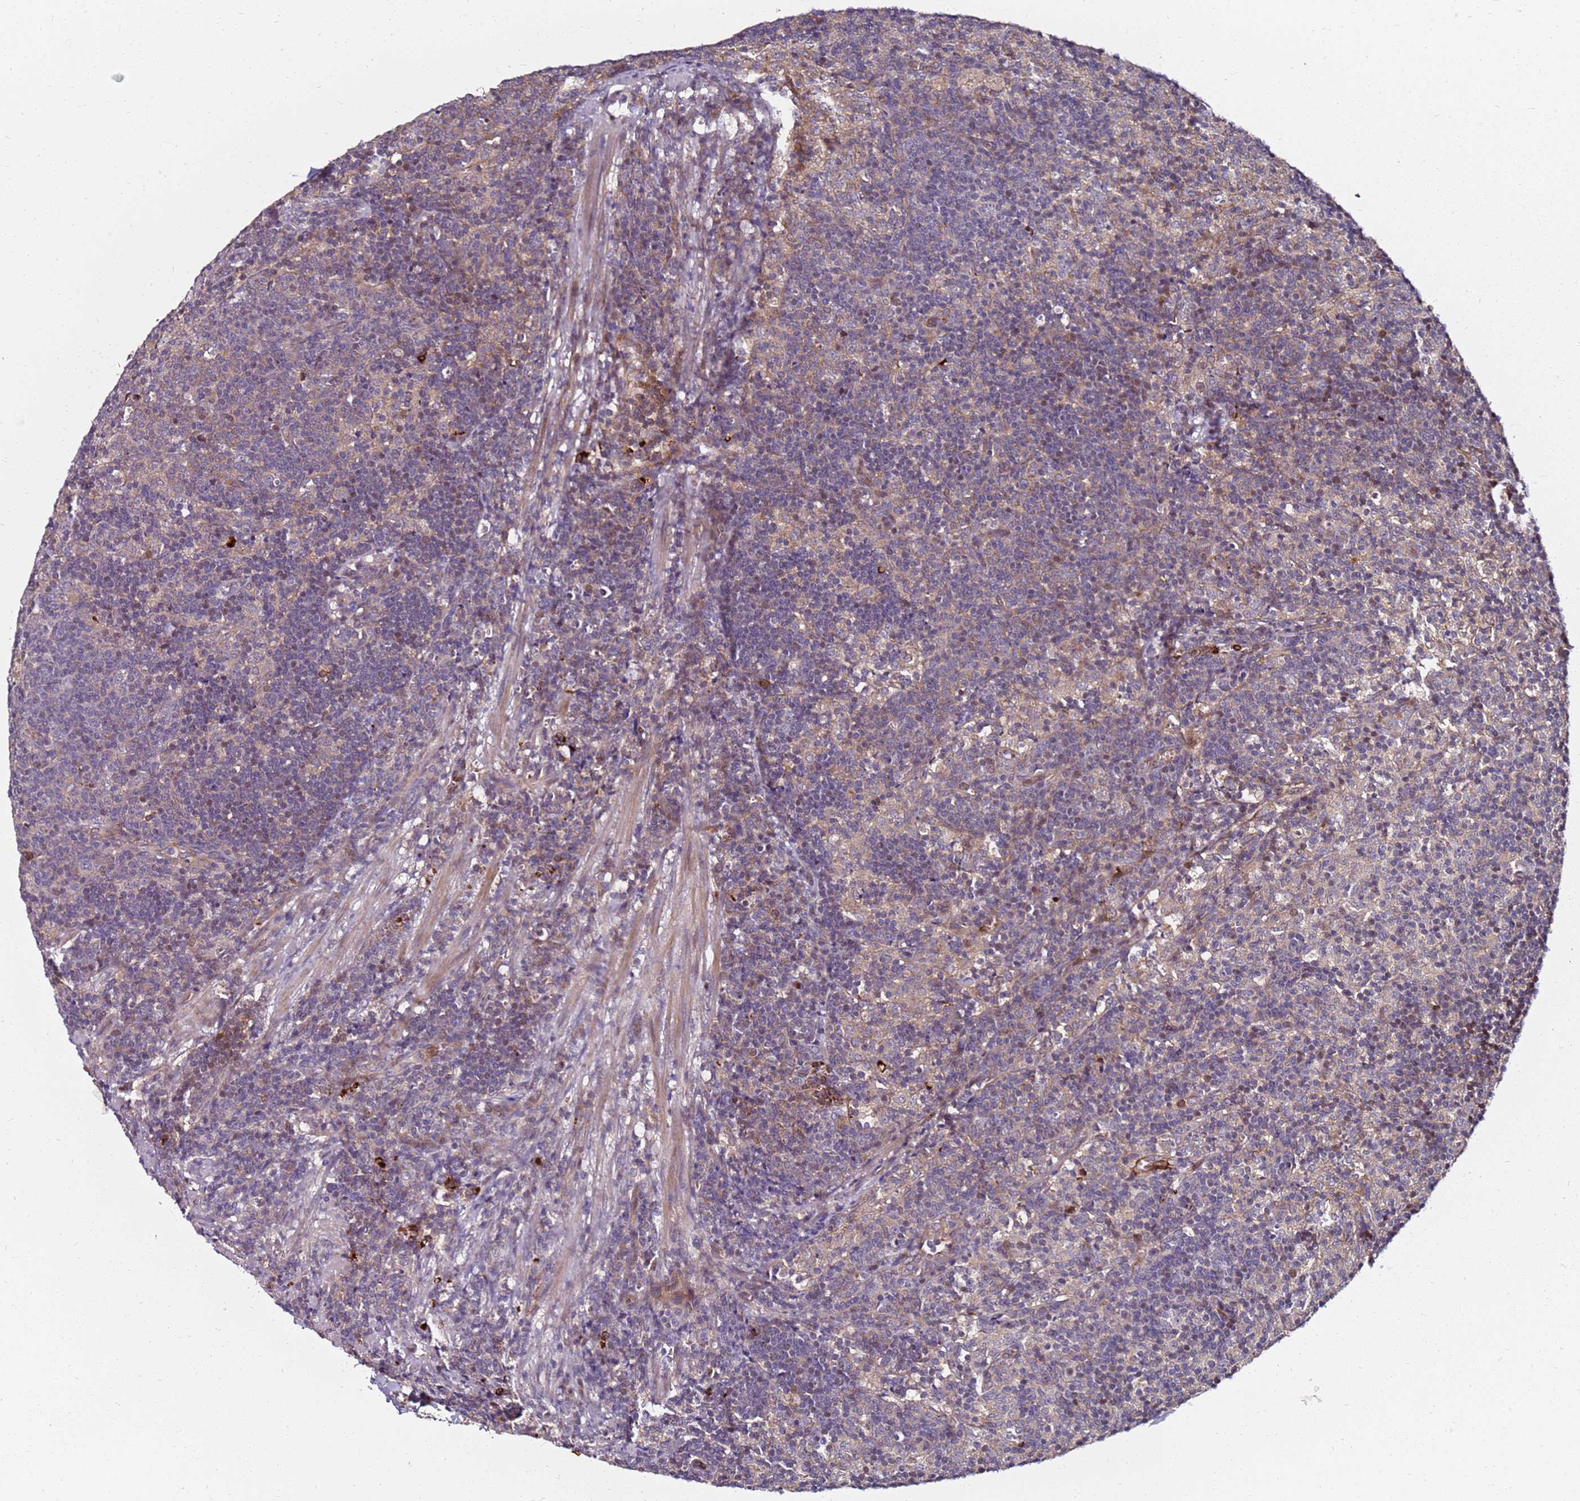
{"staining": {"intensity": "moderate", "quantity": "<25%", "location": "cytoplasmic/membranous"}, "tissue": "lymph node", "cell_type": "Germinal center cells", "image_type": "normal", "snomed": [{"axis": "morphology", "description": "Normal tissue, NOS"}, {"axis": "topography", "description": "Lymph node"}], "caption": "Moderate cytoplasmic/membranous staining is identified in approximately <25% of germinal center cells in unremarkable lymph node.", "gene": "RNF11", "patient": {"sex": "female", "age": 30}}